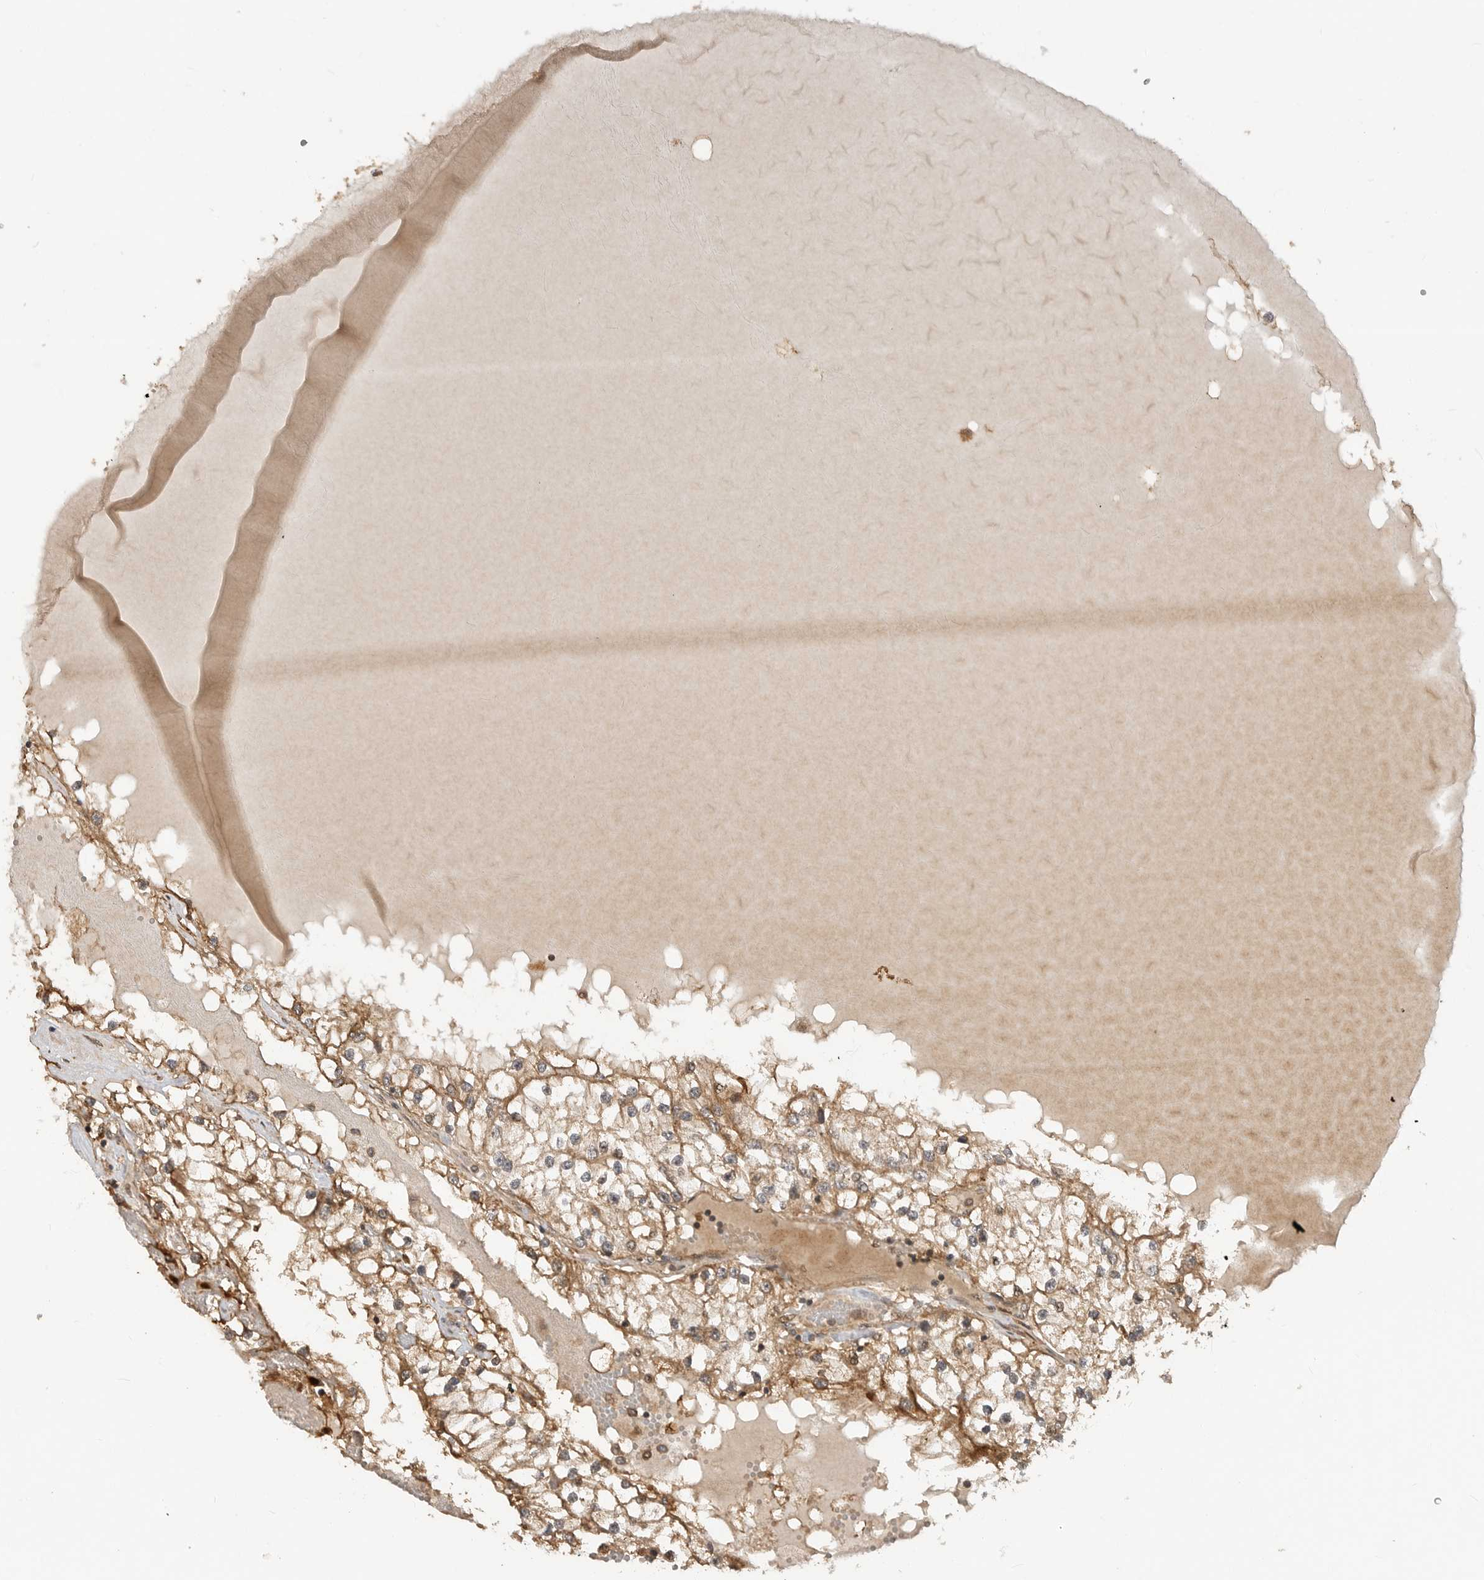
{"staining": {"intensity": "moderate", "quantity": ">75%", "location": "cytoplasmic/membranous"}, "tissue": "renal cancer", "cell_type": "Tumor cells", "image_type": "cancer", "snomed": [{"axis": "morphology", "description": "Adenocarcinoma, NOS"}, {"axis": "topography", "description": "Kidney"}], "caption": "Renal adenocarcinoma stained for a protein demonstrates moderate cytoplasmic/membranous positivity in tumor cells. (Stains: DAB in brown, nuclei in blue, Microscopy: brightfield microscopy at high magnification).", "gene": "ADPRS", "patient": {"sex": "male", "age": 68}}